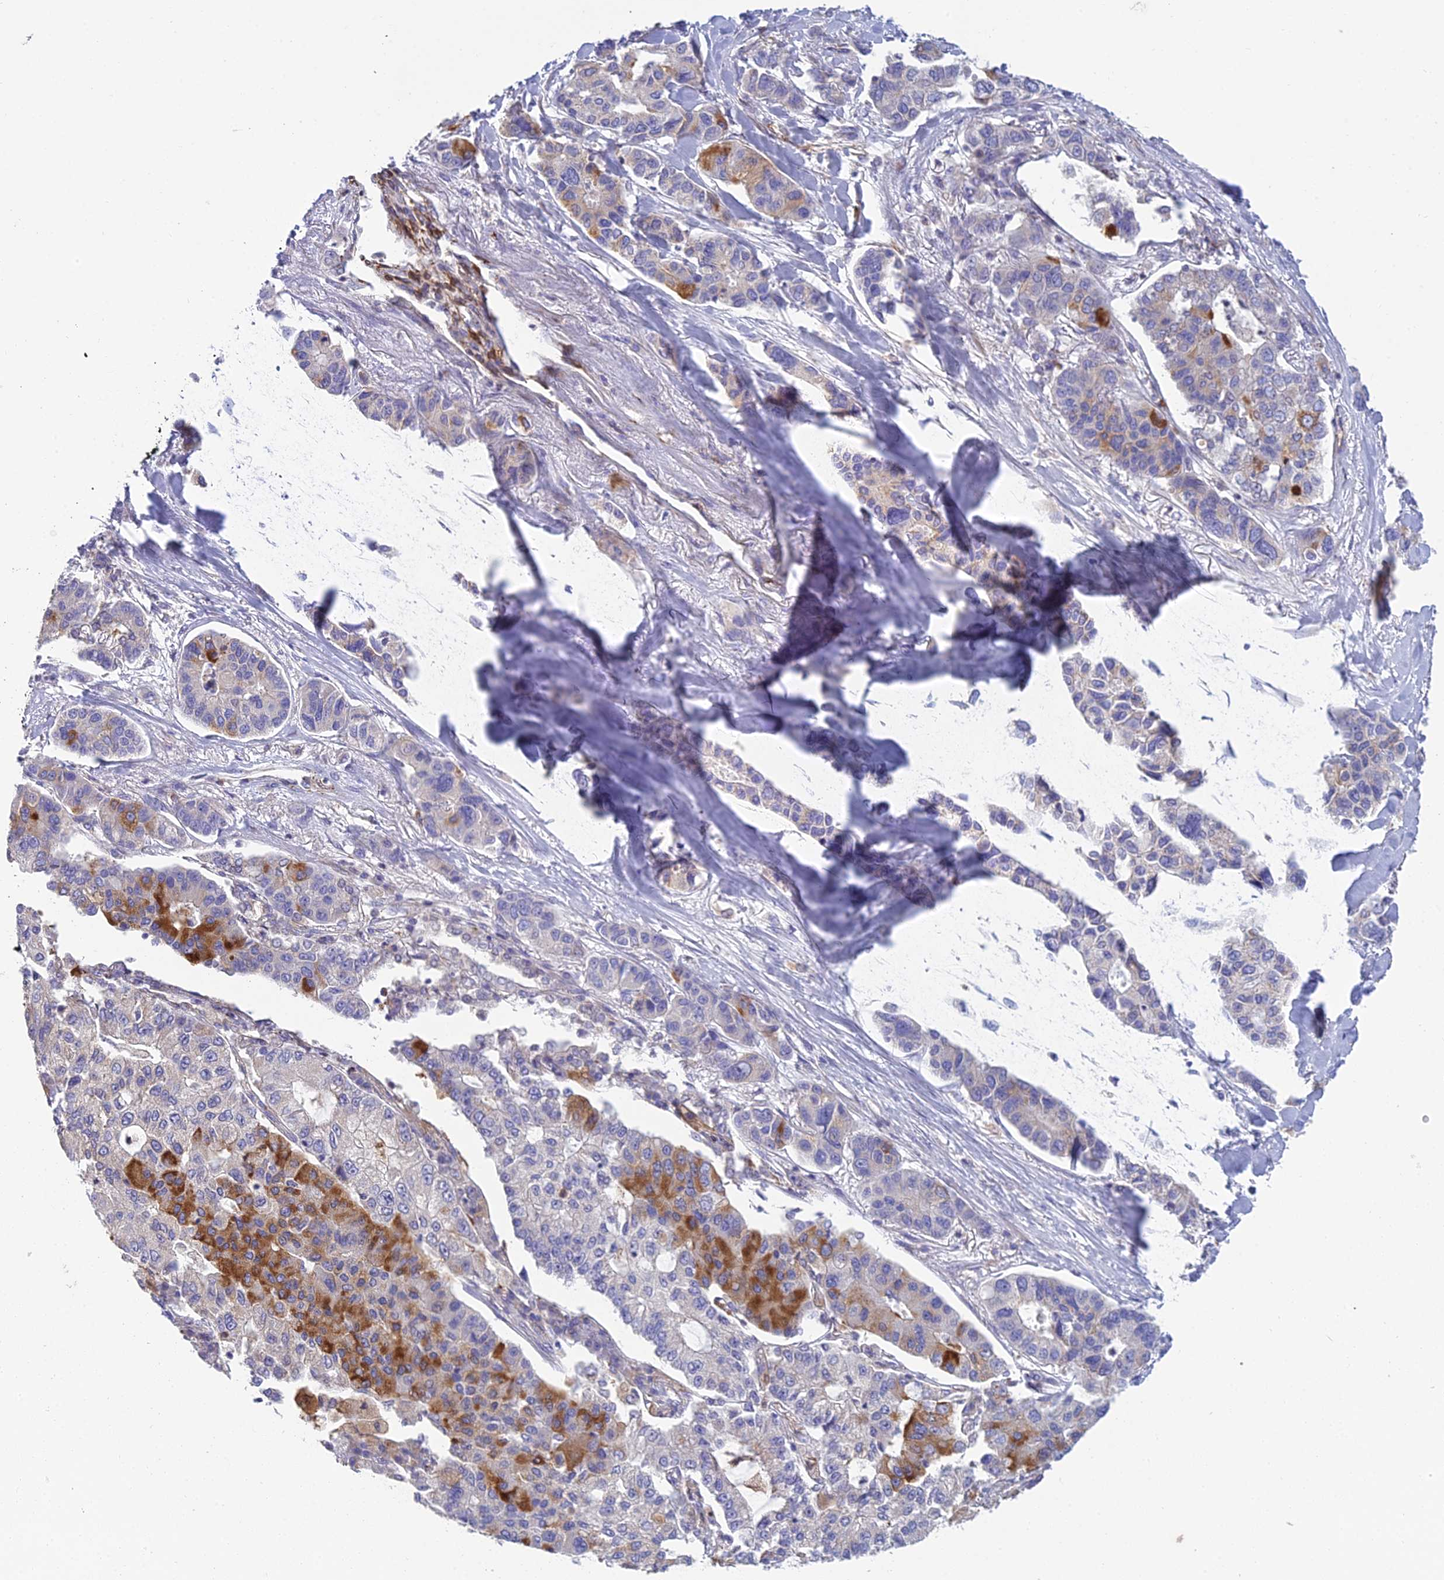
{"staining": {"intensity": "moderate", "quantity": "<25%", "location": "cytoplasmic/membranous"}, "tissue": "lung cancer", "cell_type": "Tumor cells", "image_type": "cancer", "snomed": [{"axis": "morphology", "description": "Adenocarcinoma, NOS"}, {"axis": "topography", "description": "Lung"}], "caption": "Moderate cytoplasmic/membranous protein positivity is identified in about <25% of tumor cells in lung cancer. (DAB (3,3'-diaminobenzidine) IHC, brown staining for protein, blue staining for nuclei).", "gene": "DUS2", "patient": {"sex": "male", "age": 49}}